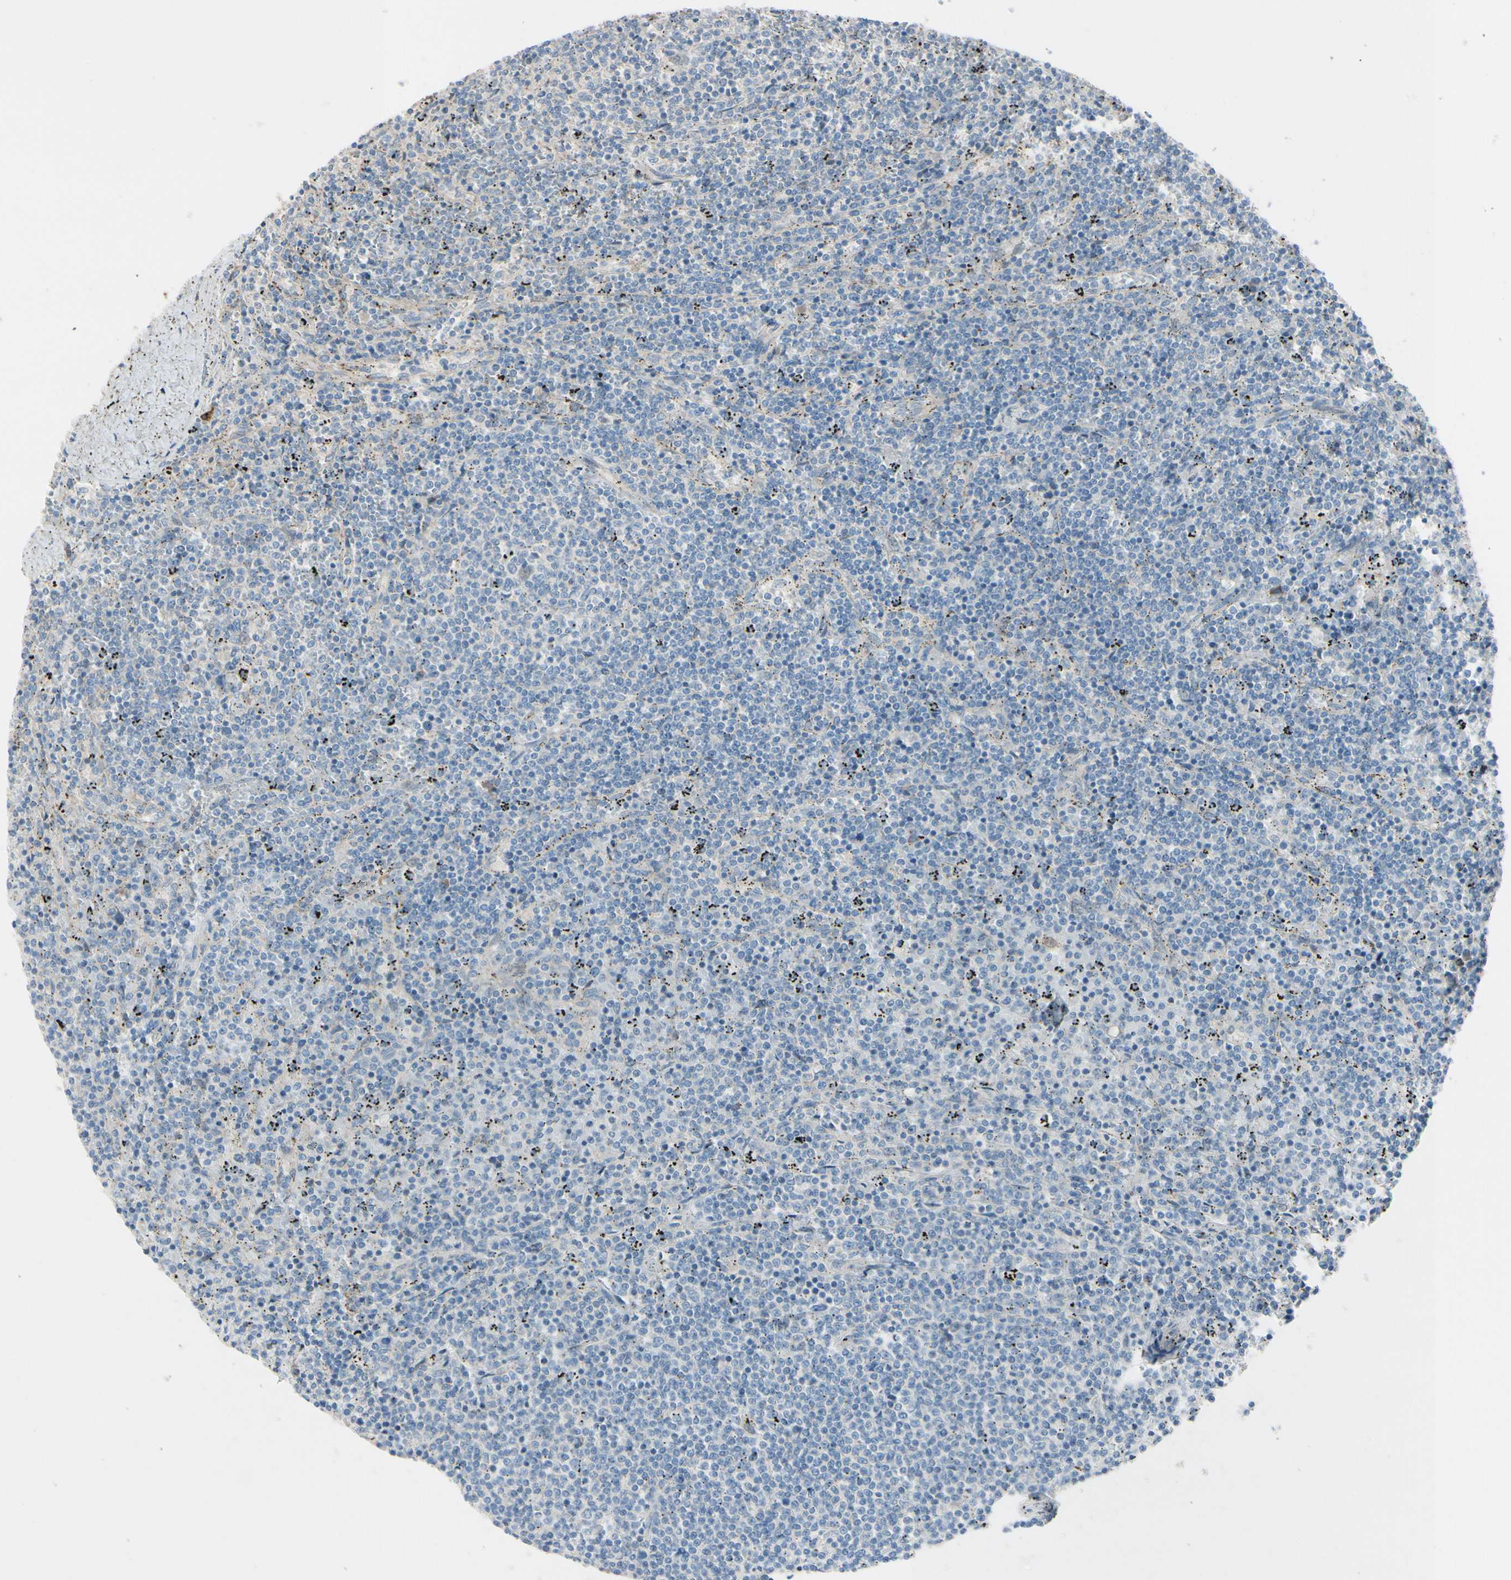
{"staining": {"intensity": "negative", "quantity": "none", "location": "none"}, "tissue": "lymphoma", "cell_type": "Tumor cells", "image_type": "cancer", "snomed": [{"axis": "morphology", "description": "Malignant lymphoma, non-Hodgkin's type, Low grade"}, {"axis": "topography", "description": "Spleen"}], "caption": "Protein analysis of low-grade malignant lymphoma, non-Hodgkin's type displays no significant positivity in tumor cells.", "gene": "EPHA3", "patient": {"sex": "female", "age": 50}}